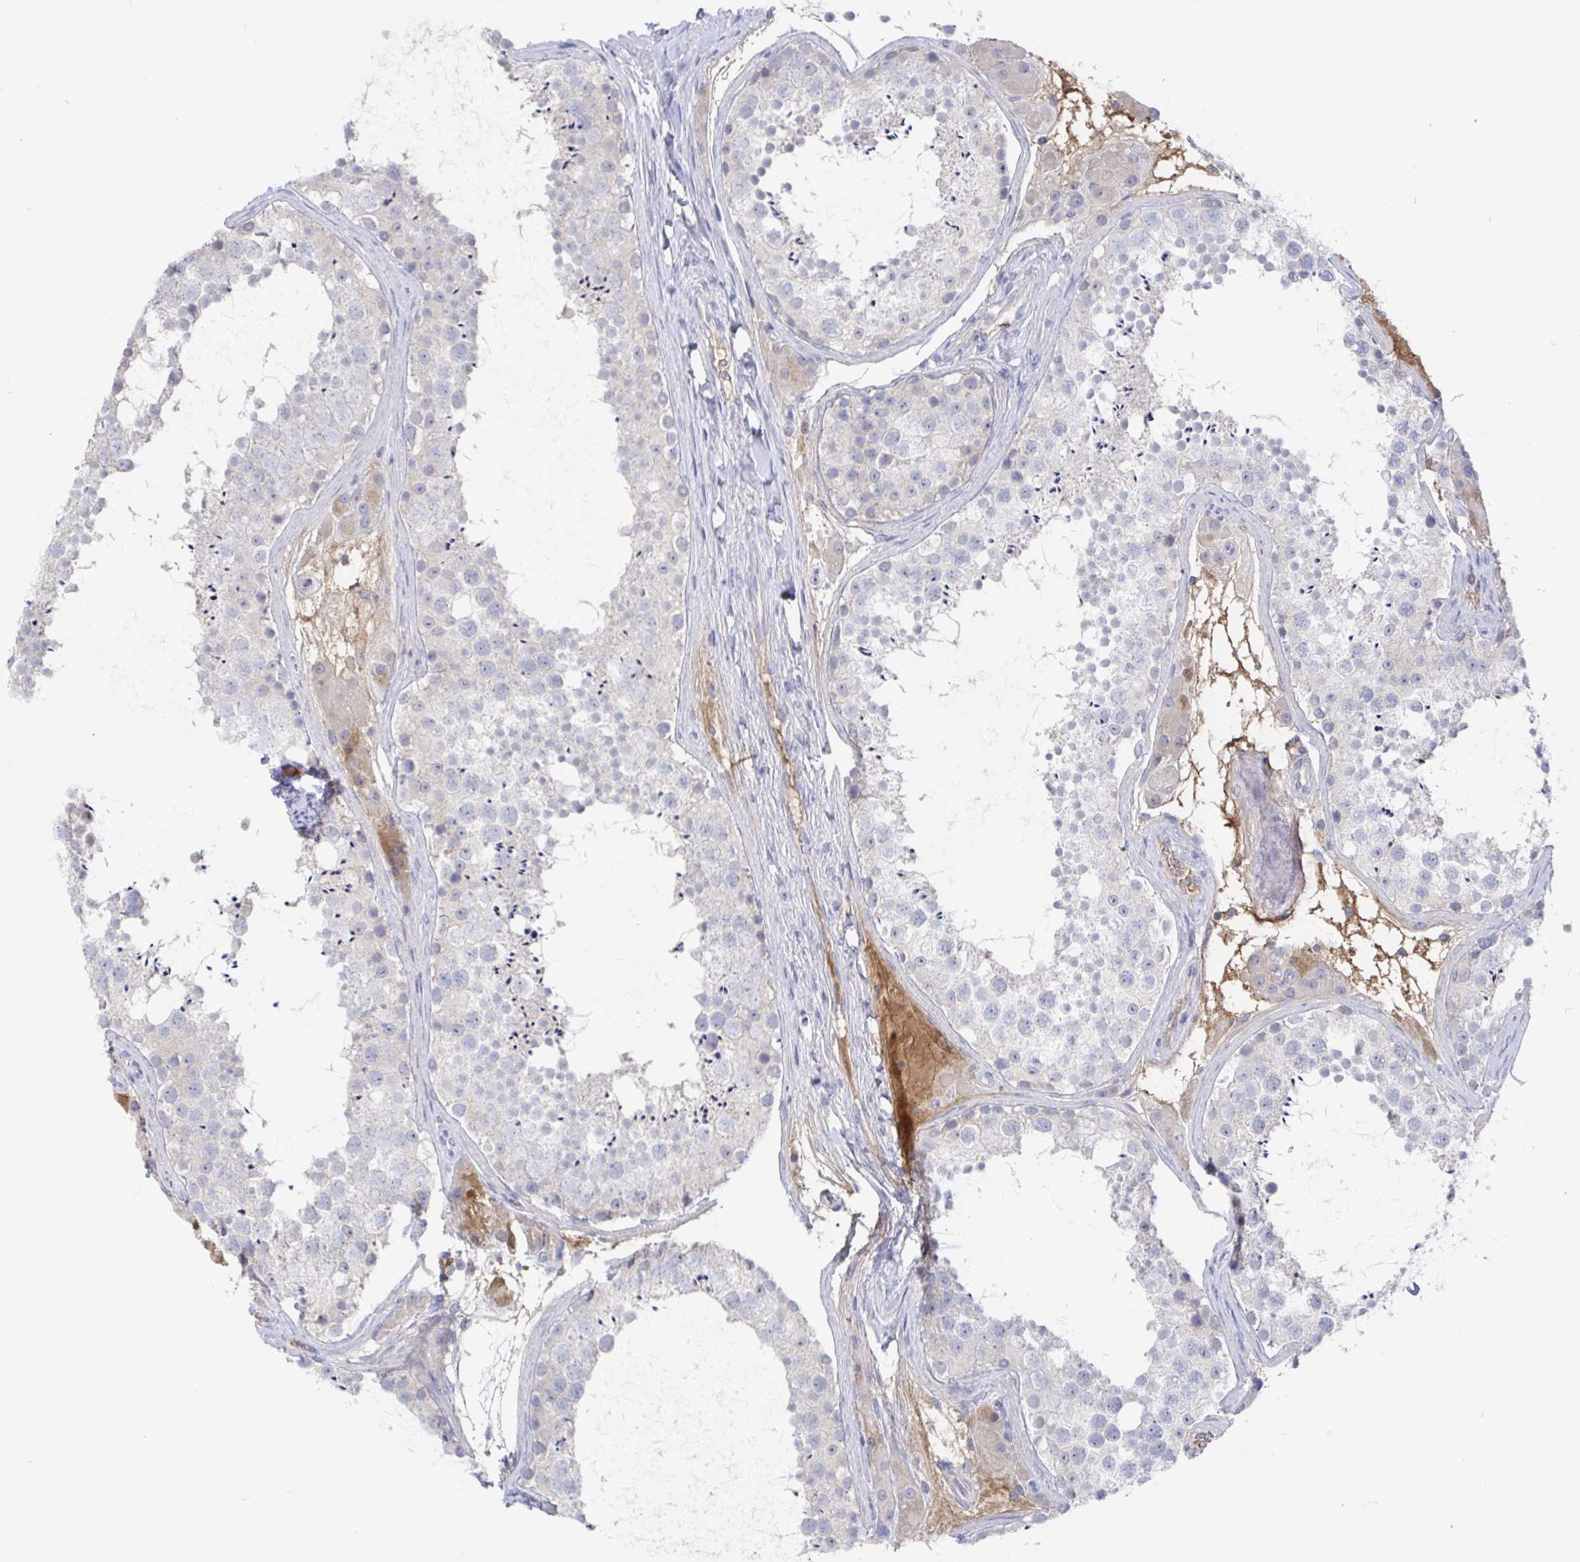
{"staining": {"intensity": "negative", "quantity": "none", "location": "none"}, "tissue": "testis", "cell_type": "Cells in seminiferous ducts", "image_type": "normal", "snomed": [{"axis": "morphology", "description": "Normal tissue, NOS"}, {"axis": "topography", "description": "Testis"}], "caption": "Immunohistochemistry micrograph of benign testis: testis stained with DAB (3,3'-diaminobenzidine) exhibits no significant protein positivity in cells in seminiferous ducts. (DAB (3,3'-diaminobenzidine) immunohistochemistry, high magnification).", "gene": "GPR148", "patient": {"sex": "male", "age": 41}}